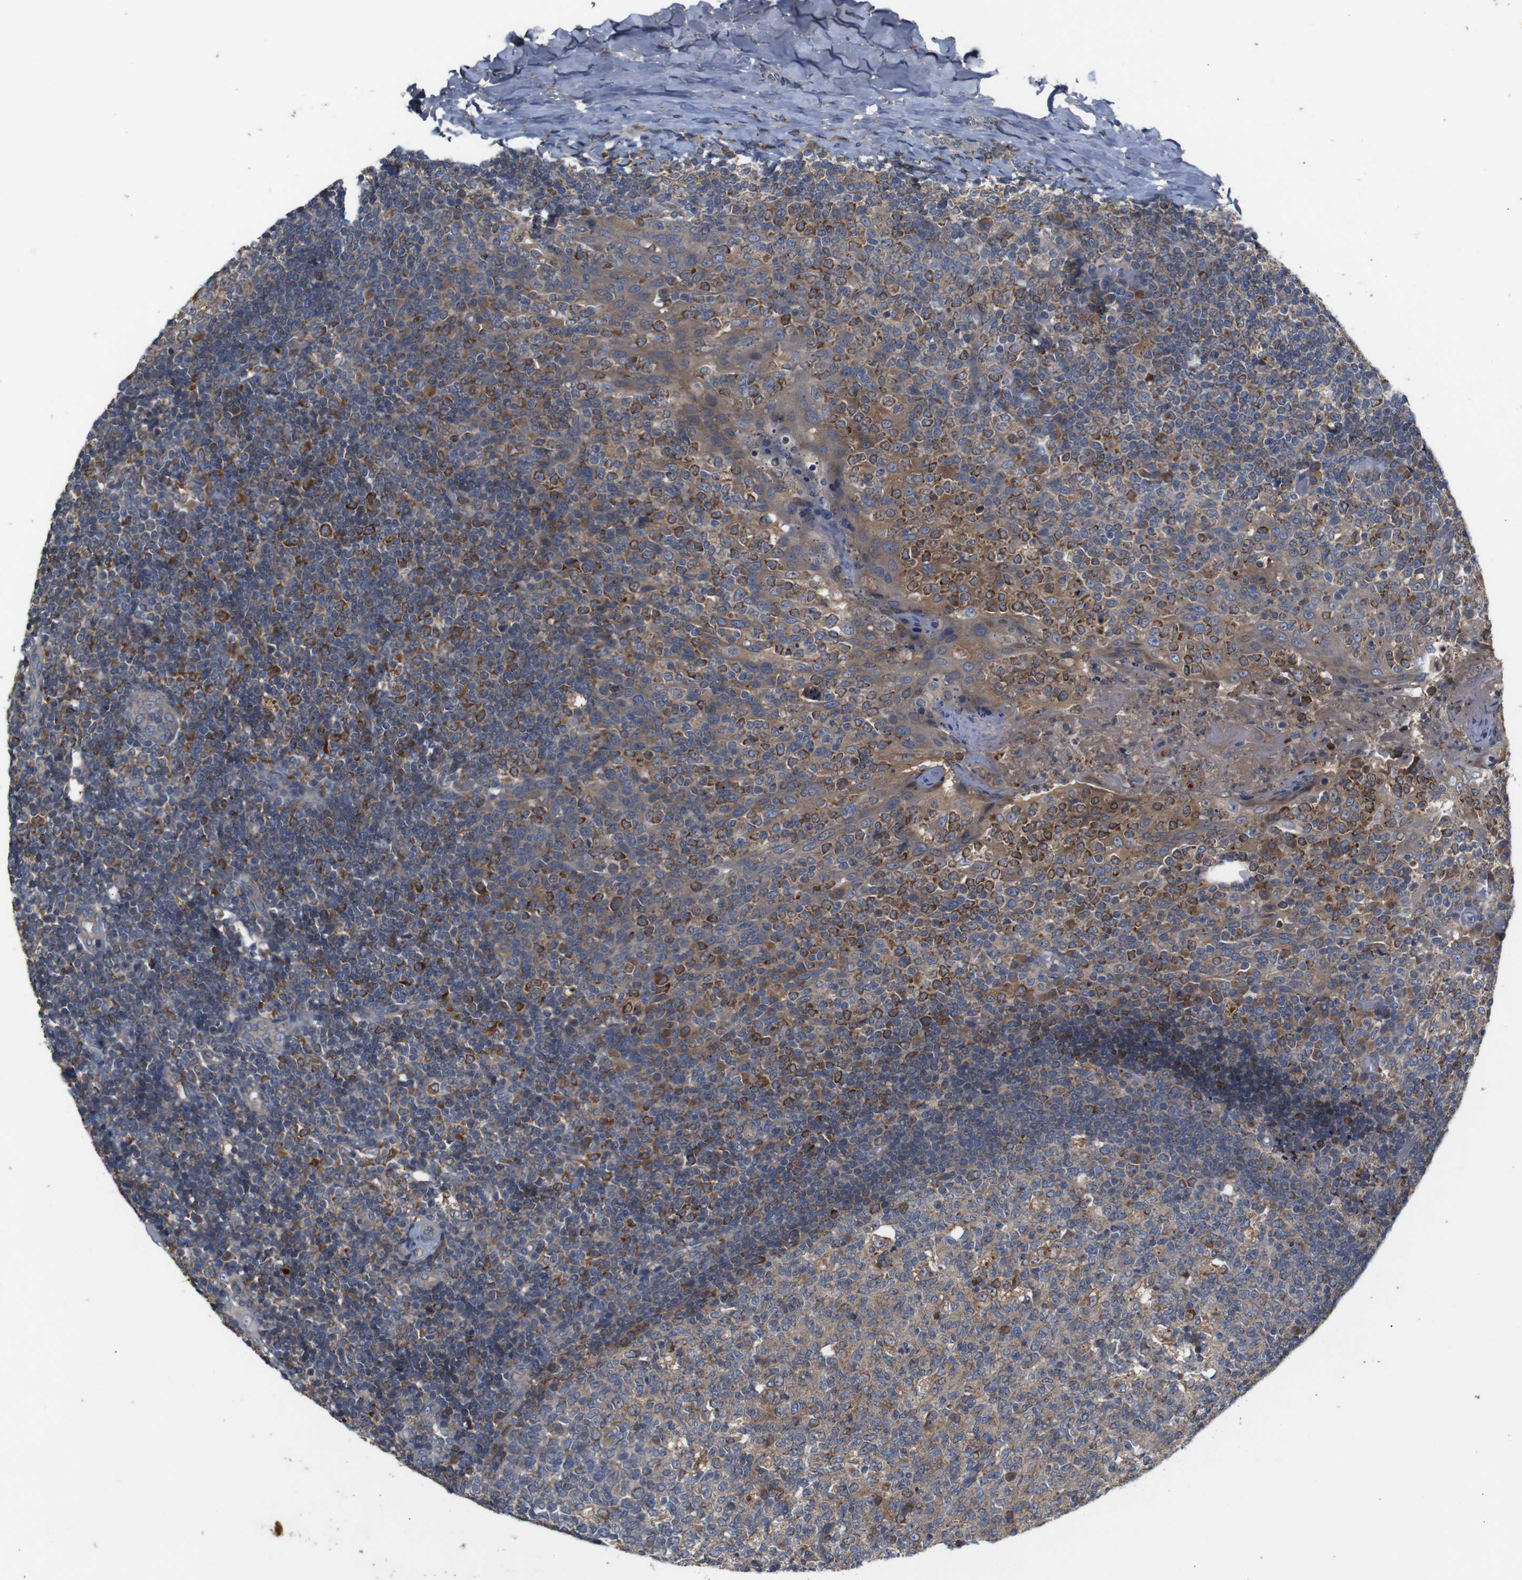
{"staining": {"intensity": "weak", "quantity": "25%-75%", "location": "cytoplasmic/membranous"}, "tissue": "tonsil", "cell_type": "Germinal center cells", "image_type": "normal", "snomed": [{"axis": "morphology", "description": "Normal tissue, NOS"}, {"axis": "topography", "description": "Tonsil"}], "caption": "Protein staining by IHC exhibits weak cytoplasmic/membranous positivity in approximately 25%-75% of germinal center cells in unremarkable tonsil. Immunohistochemistry (ihc) stains the protein of interest in brown and the nuclei are stained blue.", "gene": "PTPN1", "patient": {"sex": "female", "age": 19}}